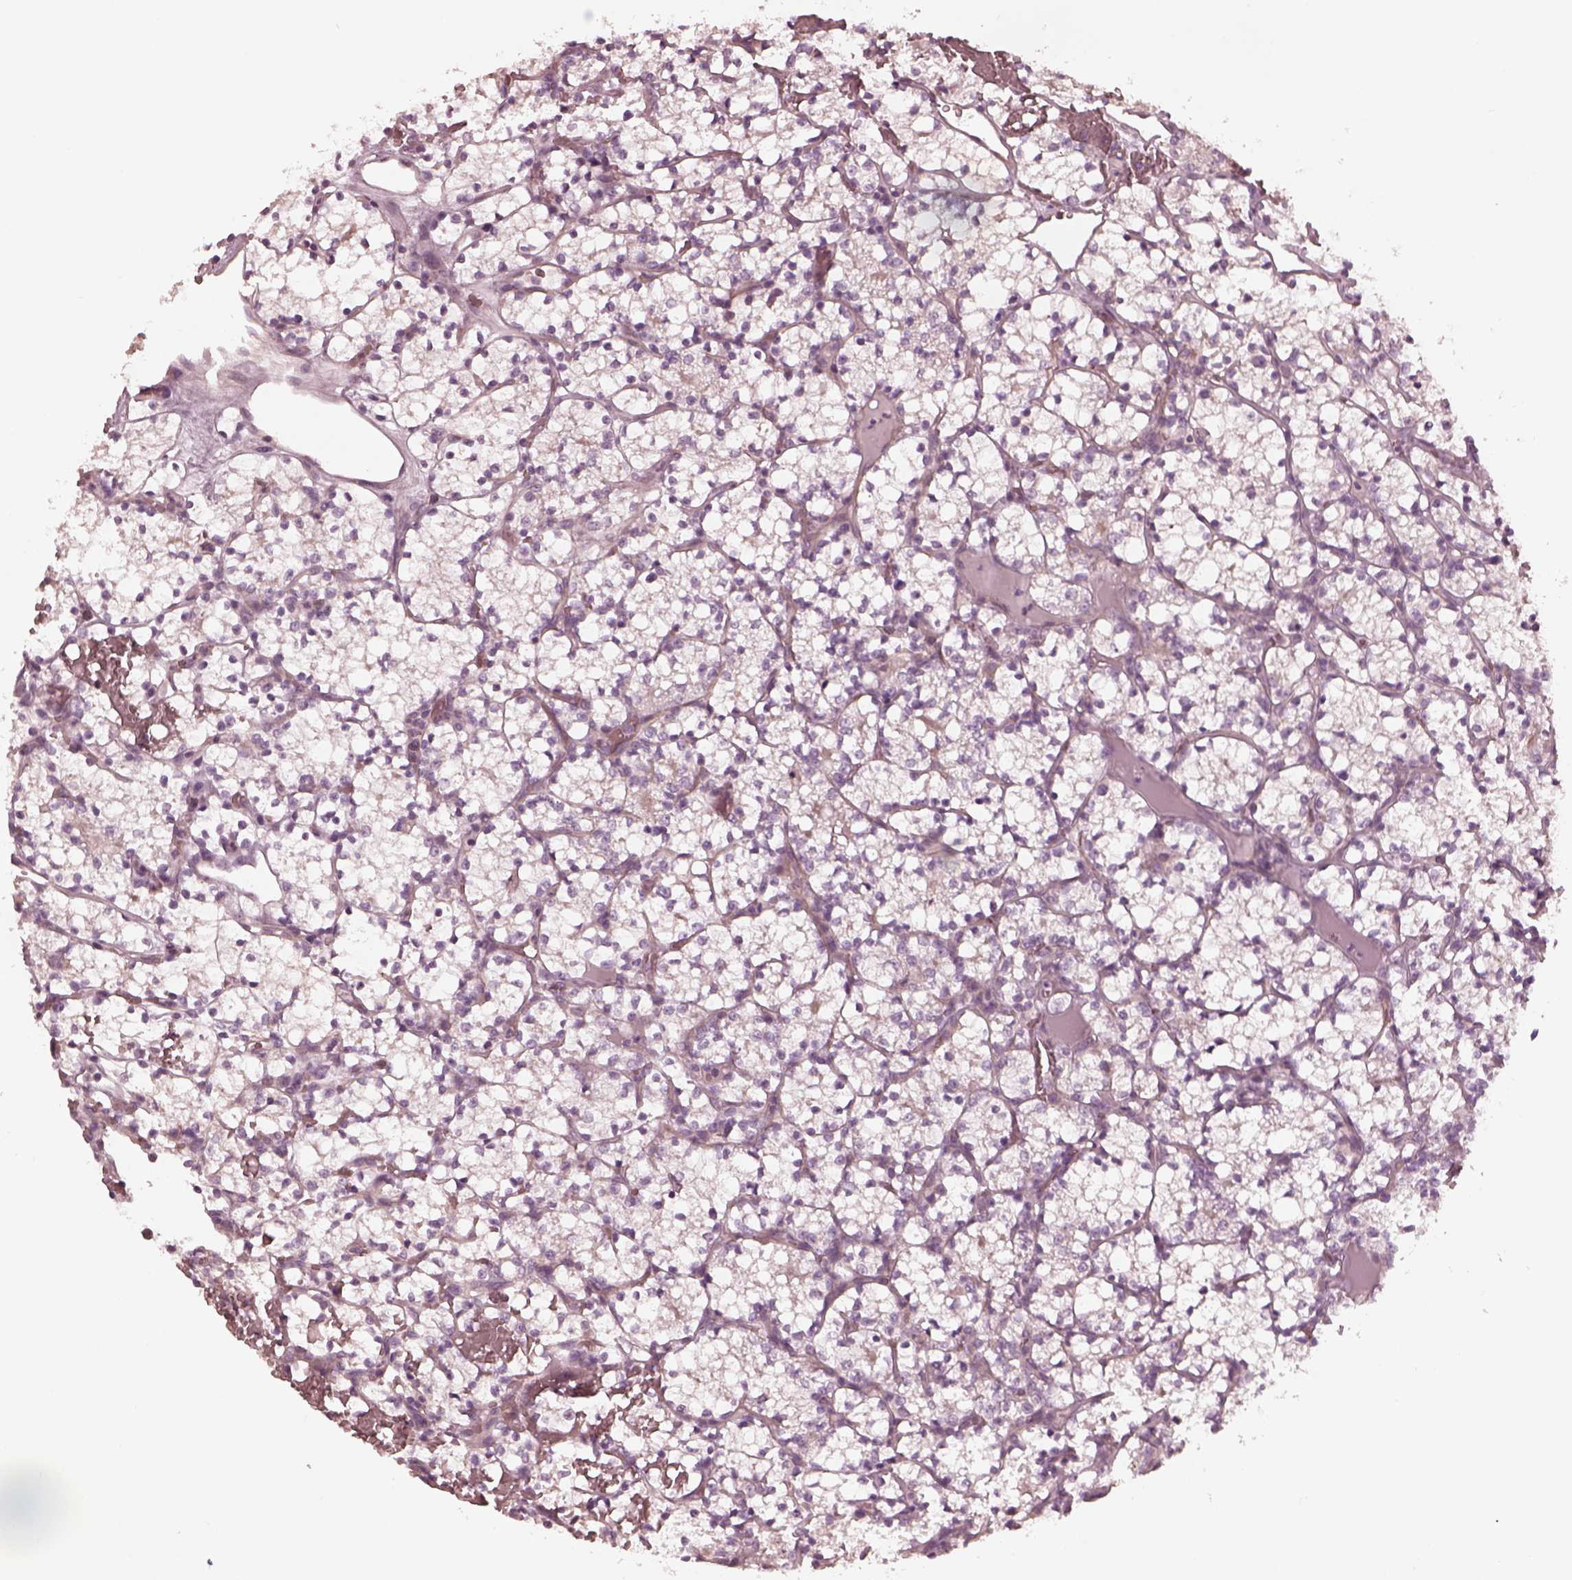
{"staining": {"intensity": "negative", "quantity": "none", "location": "none"}, "tissue": "renal cancer", "cell_type": "Tumor cells", "image_type": "cancer", "snomed": [{"axis": "morphology", "description": "Adenocarcinoma, NOS"}, {"axis": "topography", "description": "Kidney"}], "caption": "Renal cancer (adenocarcinoma) stained for a protein using immunohistochemistry demonstrates no staining tumor cells.", "gene": "KIF6", "patient": {"sex": "female", "age": 69}}